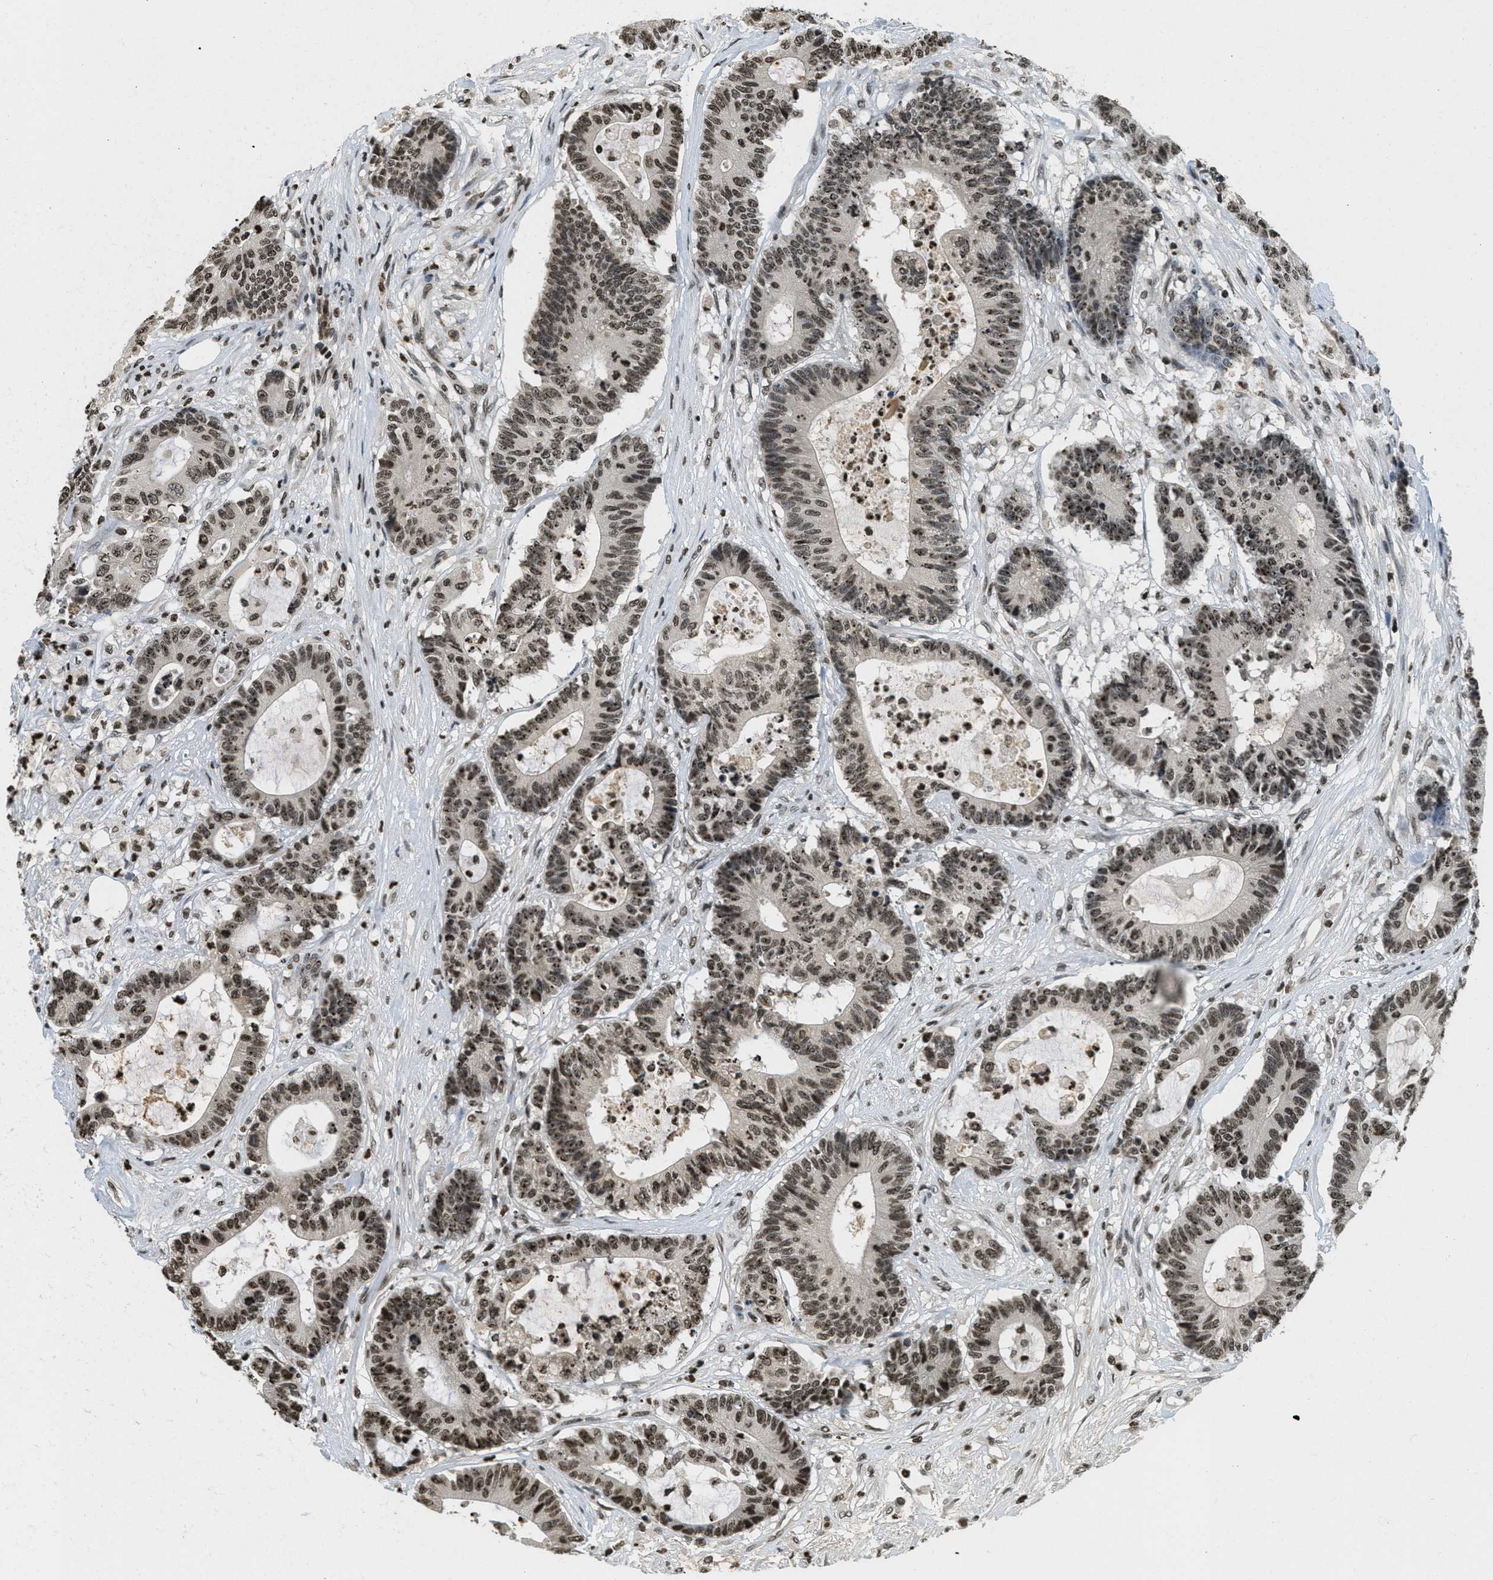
{"staining": {"intensity": "moderate", "quantity": ">75%", "location": "nuclear"}, "tissue": "colorectal cancer", "cell_type": "Tumor cells", "image_type": "cancer", "snomed": [{"axis": "morphology", "description": "Adenocarcinoma, NOS"}, {"axis": "topography", "description": "Colon"}], "caption": "Moderate nuclear protein staining is present in approximately >75% of tumor cells in colorectal cancer. Nuclei are stained in blue.", "gene": "LDB2", "patient": {"sex": "female", "age": 84}}